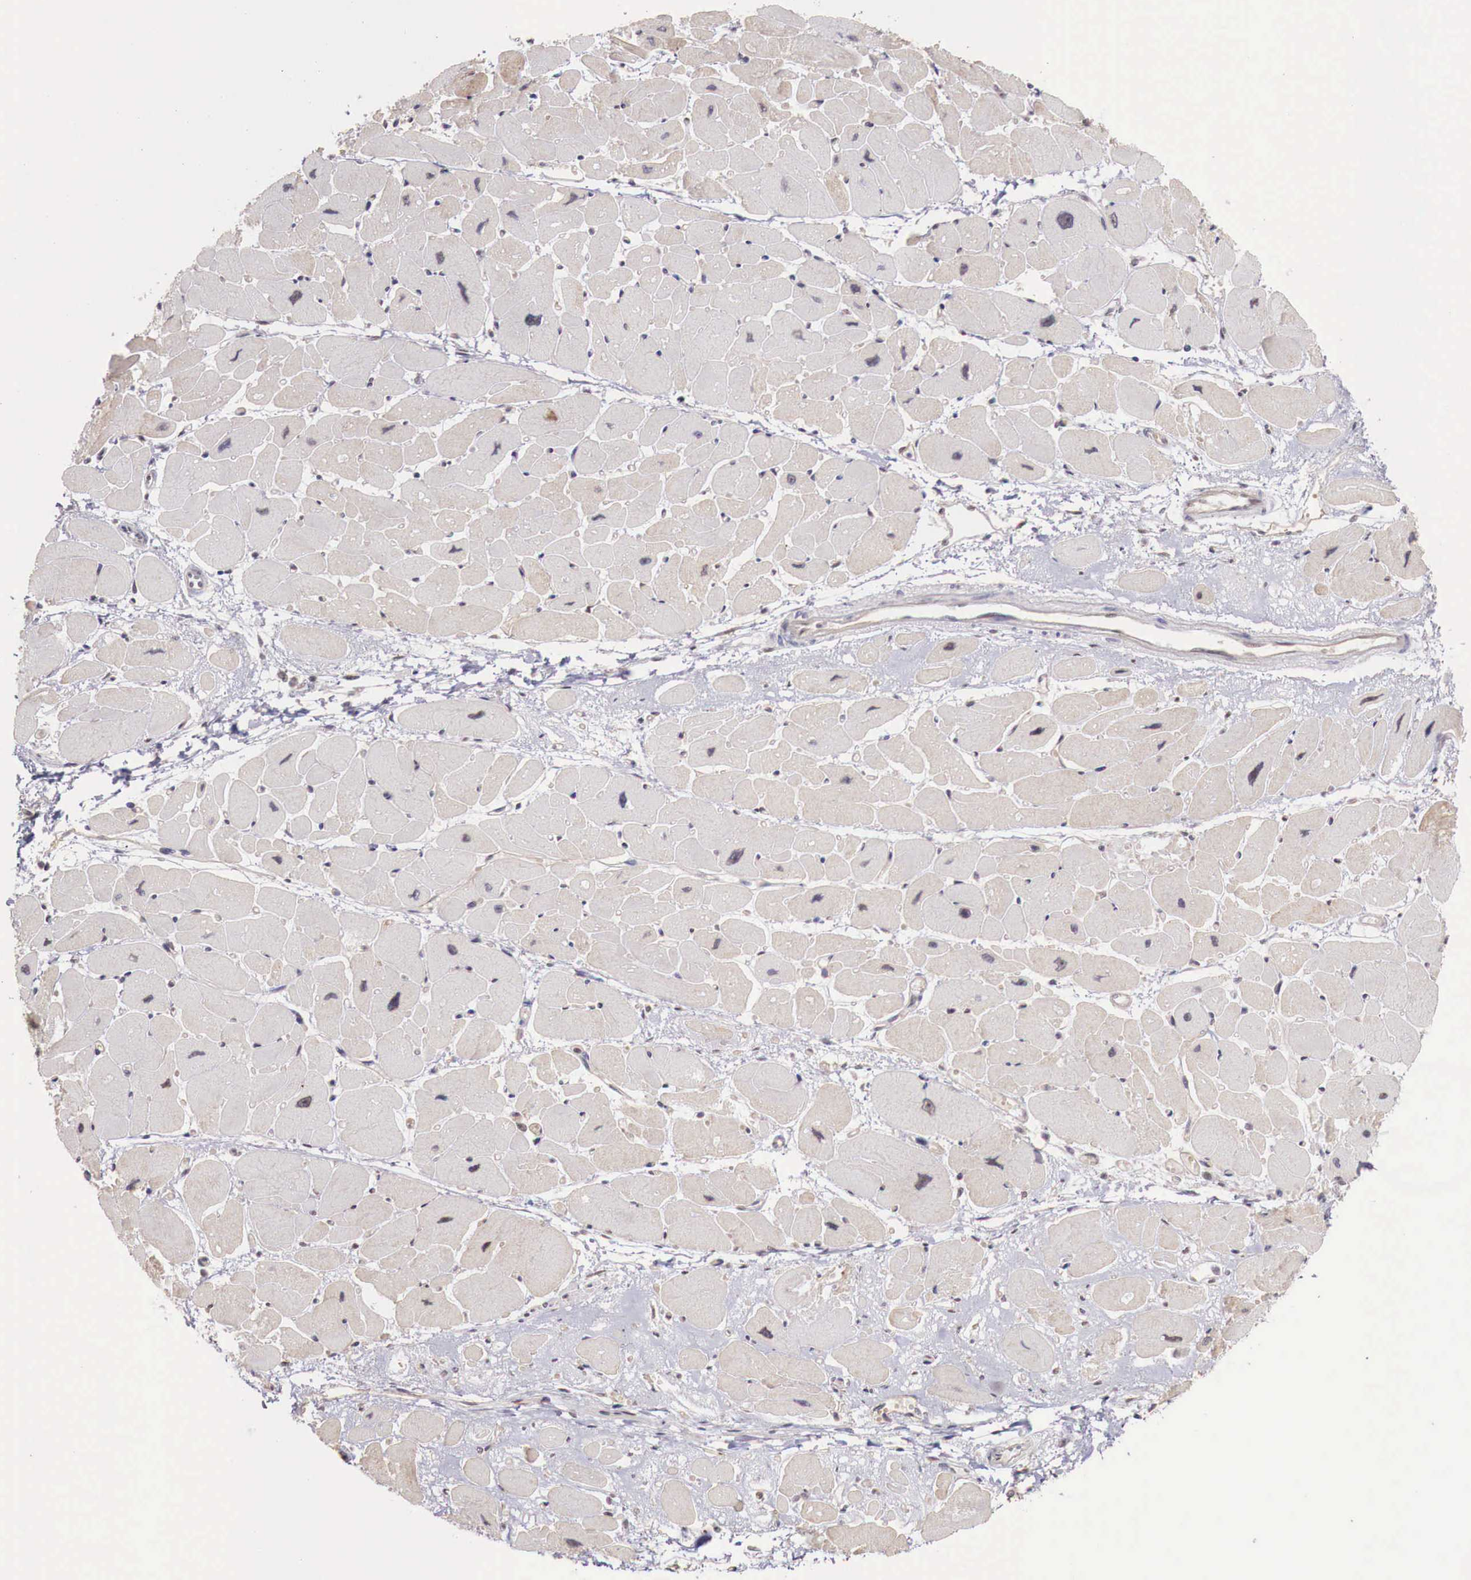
{"staining": {"intensity": "weak", "quantity": "25%-75%", "location": "nuclear"}, "tissue": "heart muscle", "cell_type": "Cardiomyocytes", "image_type": "normal", "snomed": [{"axis": "morphology", "description": "Normal tissue, NOS"}, {"axis": "topography", "description": "Heart"}], "caption": "IHC photomicrograph of normal heart muscle: heart muscle stained using immunohistochemistry (IHC) shows low levels of weak protein expression localized specifically in the nuclear of cardiomyocytes, appearing as a nuclear brown color.", "gene": "FOXP2", "patient": {"sex": "female", "age": 54}}